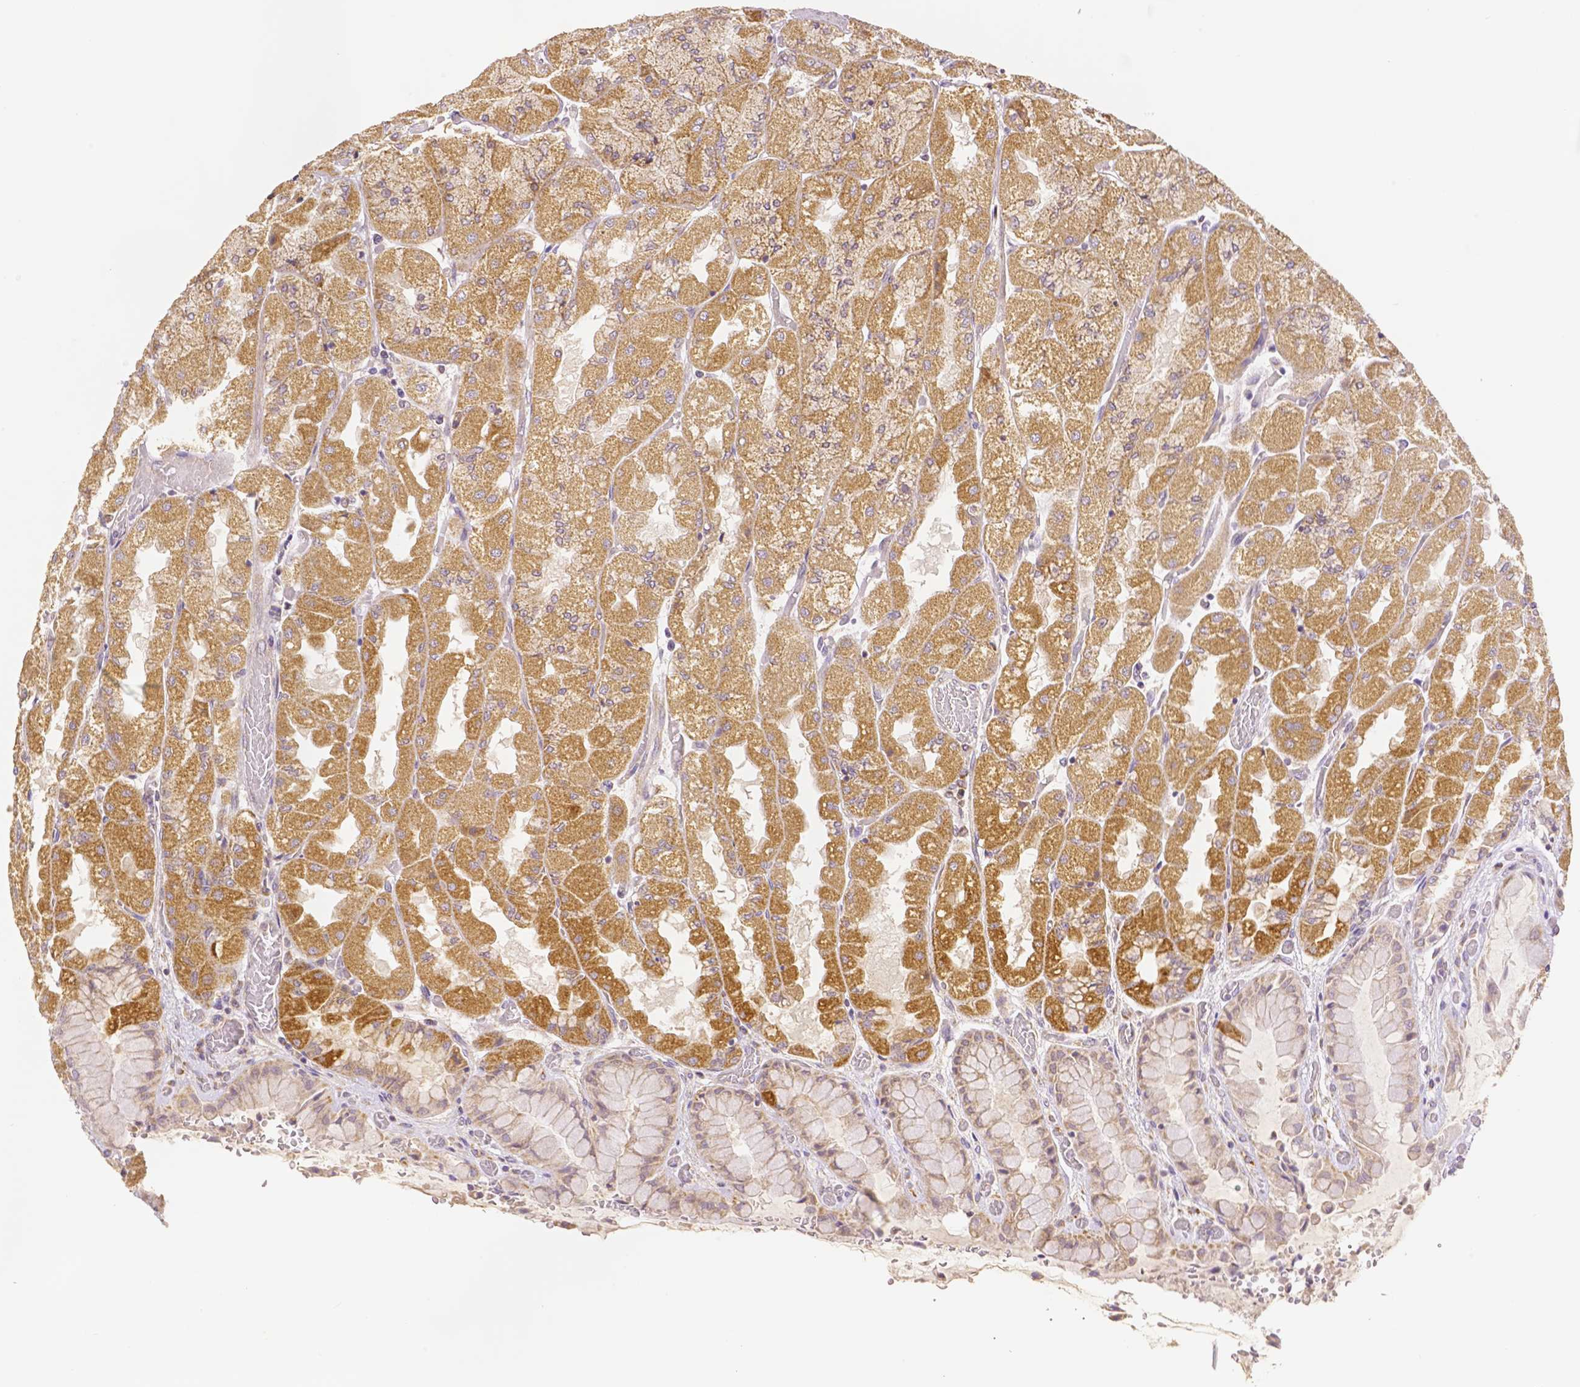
{"staining": {"intensity": "moderate", "quantity": "25%-75%", "location": "cytoplasmic/membranous"}, "tissue": "stomach", "cell_type": "Glandular cells", "image_type": "normal", "snomed": [{"axis": "morphology", "description": "Normal tissue, NOS"}, {"axis": "topography", "description": "Stomach"}], "caption": "Immunohistochemistry (IHC) photomicrograph of normal stomach: human stomach stained using immunohistochemistry (IHC) displays medium levels of moderate protein expression localized specifically in the cytoplasmic/membranous of glandular cells, appearing as a cytoplasmic/membranous brown color.", "gene": "RHOT1", "patient": {"sex": "female", "age": 61}}